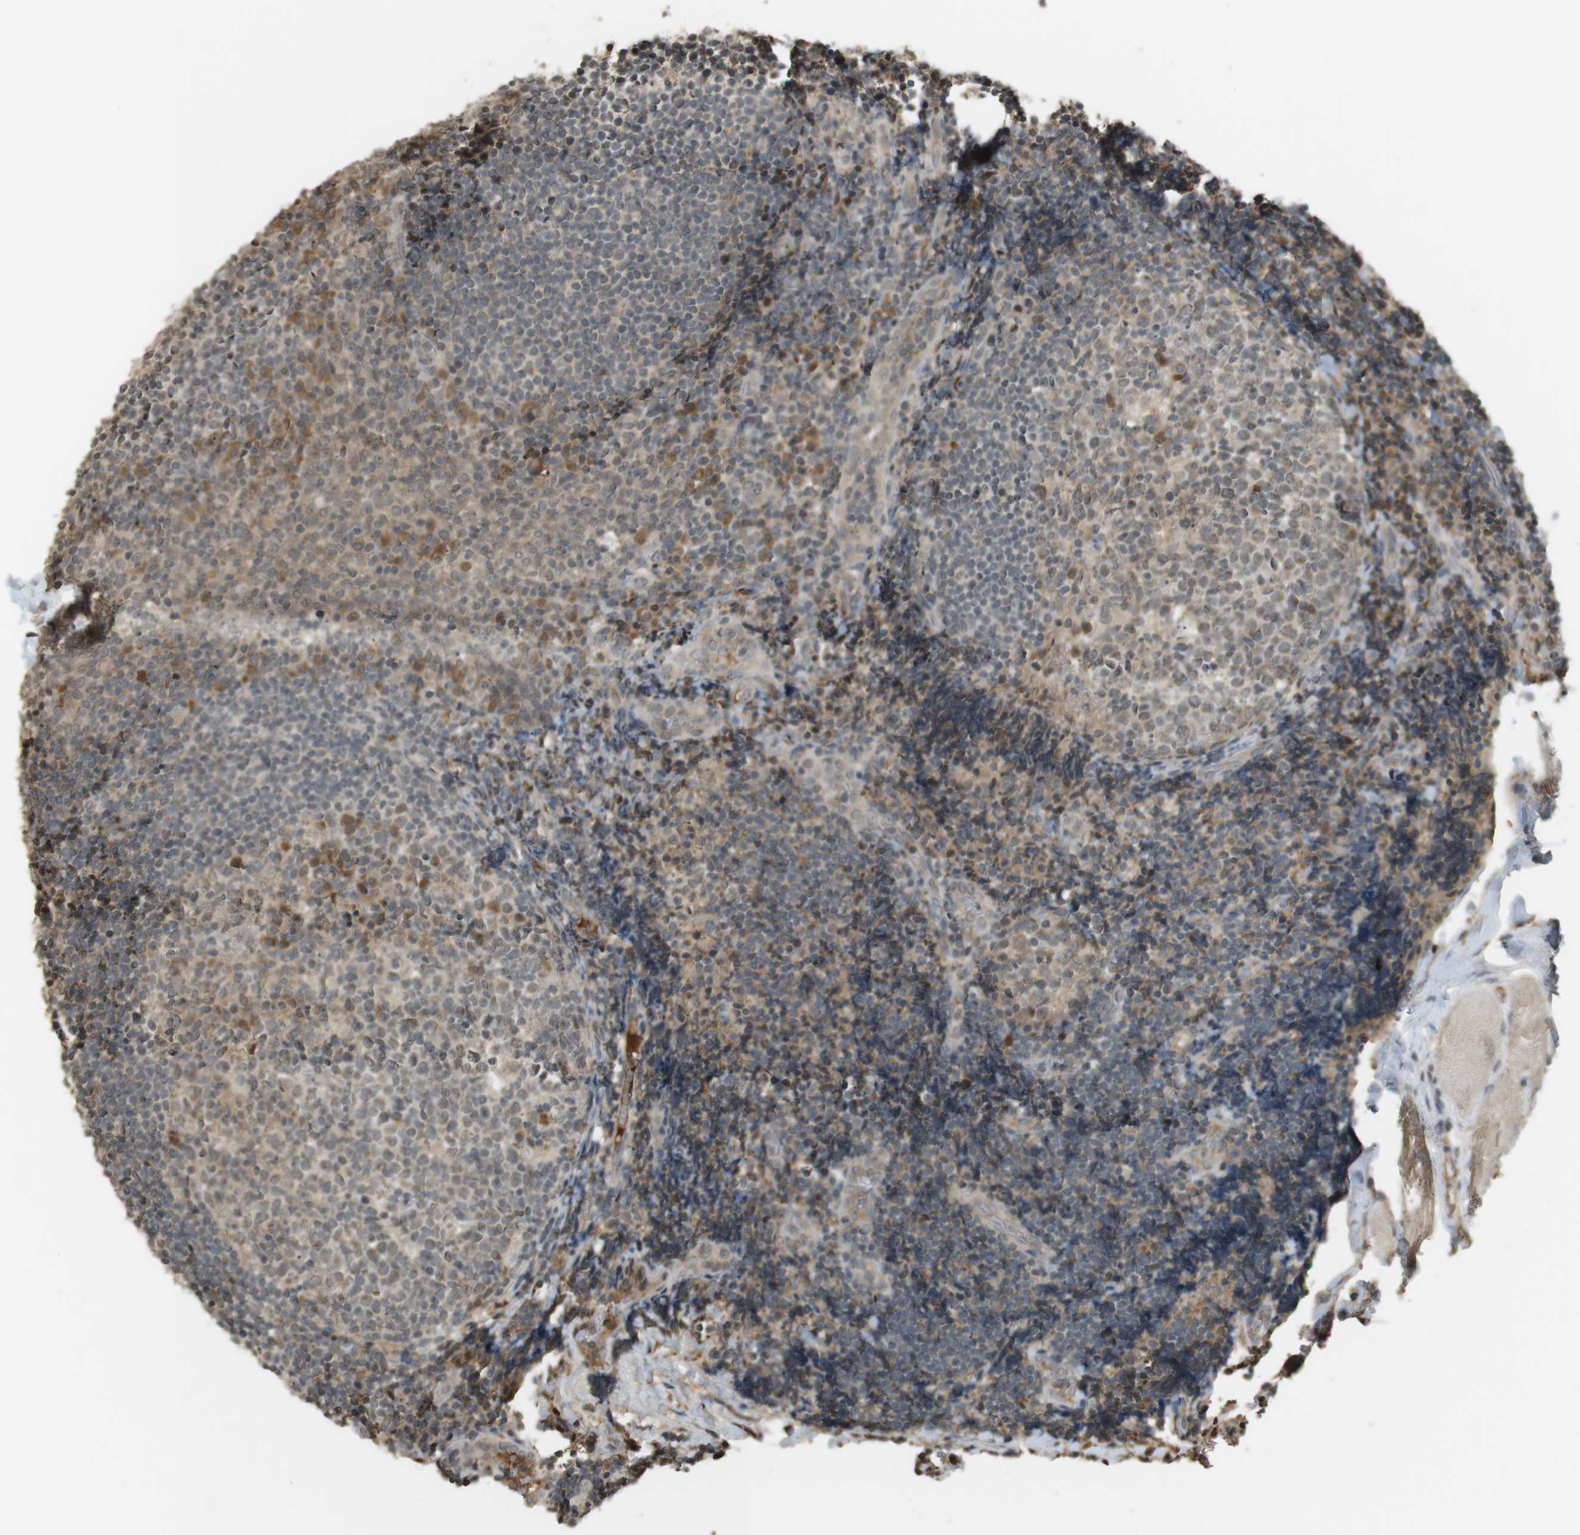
{"staining": {"intensity": "moderate", "quantity": "<25%", "location": "cytoplasmic/membranous,nuclear"}, "tissue": "tonsil", "cell_type": "Germinal center cells", "image_type": "normal", "snomed": [{"axis": "morphology", "description": "Normal tissue, NOS"}, {"axis": "topography", "description": "Tonsil"}], "caption": "Human tonsil stained with a brown dye exhibits moderate cytoplasmic/membranous,nuclear positive staining in approximately <25% of germinal center cells.", "gene": "SRR", "patient": {"sex": "male", "age": 31}}